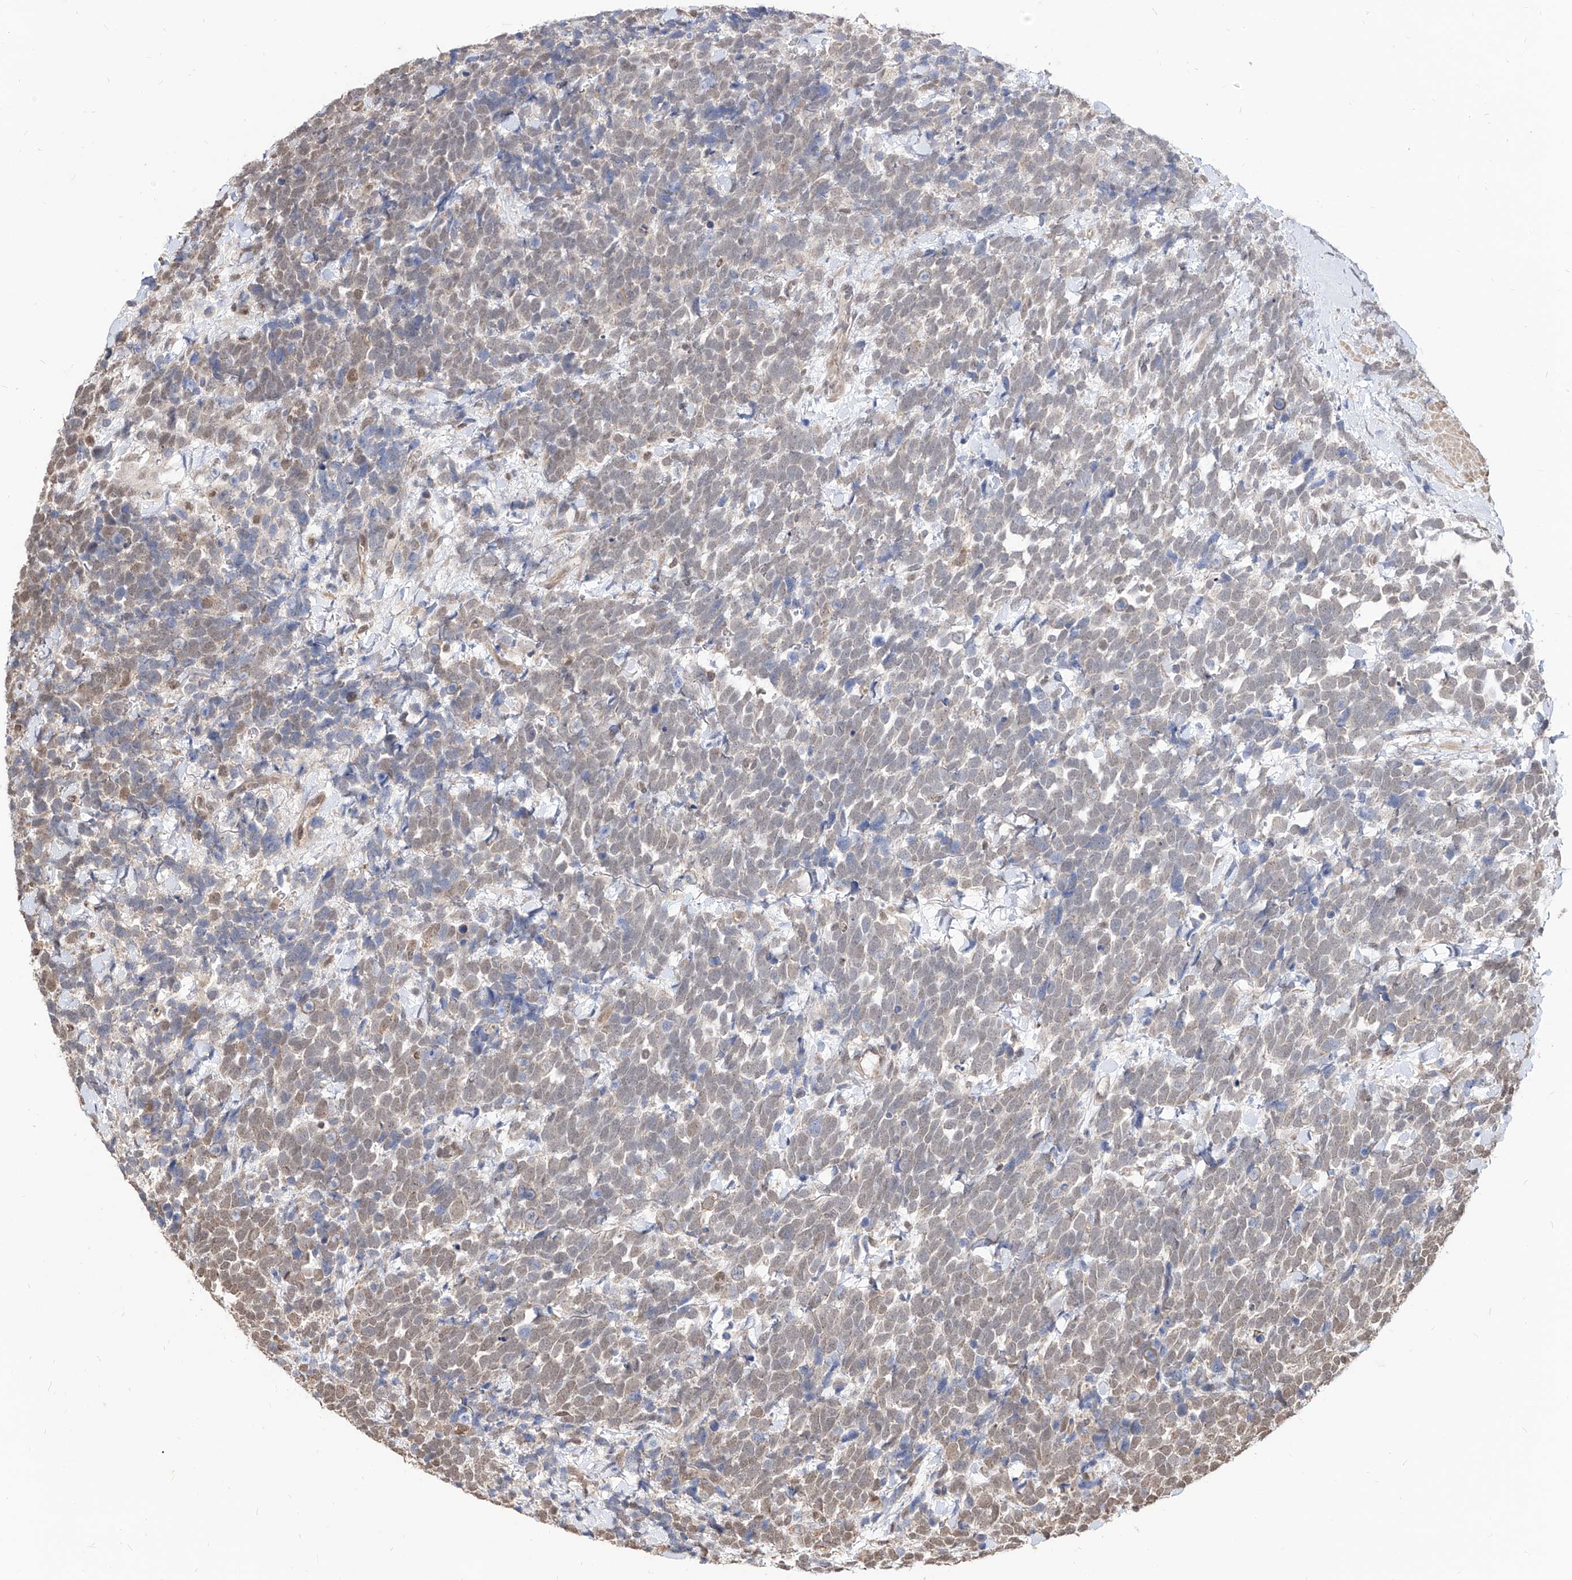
{"staining": {"intensity": "weak", "quantity": "25%-75%", "location": "cytoplasmic/membranous,nuclear"}, "tissue": "urothelial cancer", "cell_type": "Tumor cells", "image_type": "cancer", "snomed": [{"axis": "morphology", "description": "Urothelial carcinoma, High grade"}, {"axis": "topography", "description": "Urinary bladder"}], "caption": "Immunohistochemistry staining of high-grade urothelial carcinoma, which reveals low levels of weak cytoplasmic/membranous and nuclear positivity in approximately 25%-75% of tumor cells indicating weak cytoplasmic/membranous and nuclear protein expression. The staining was performed using DAB (brown) for protein detection and nuclei were counterstained in hematoxylin (blue).", "gene": "C8orf82", "patient": {"sex": "female", "age": 82}}